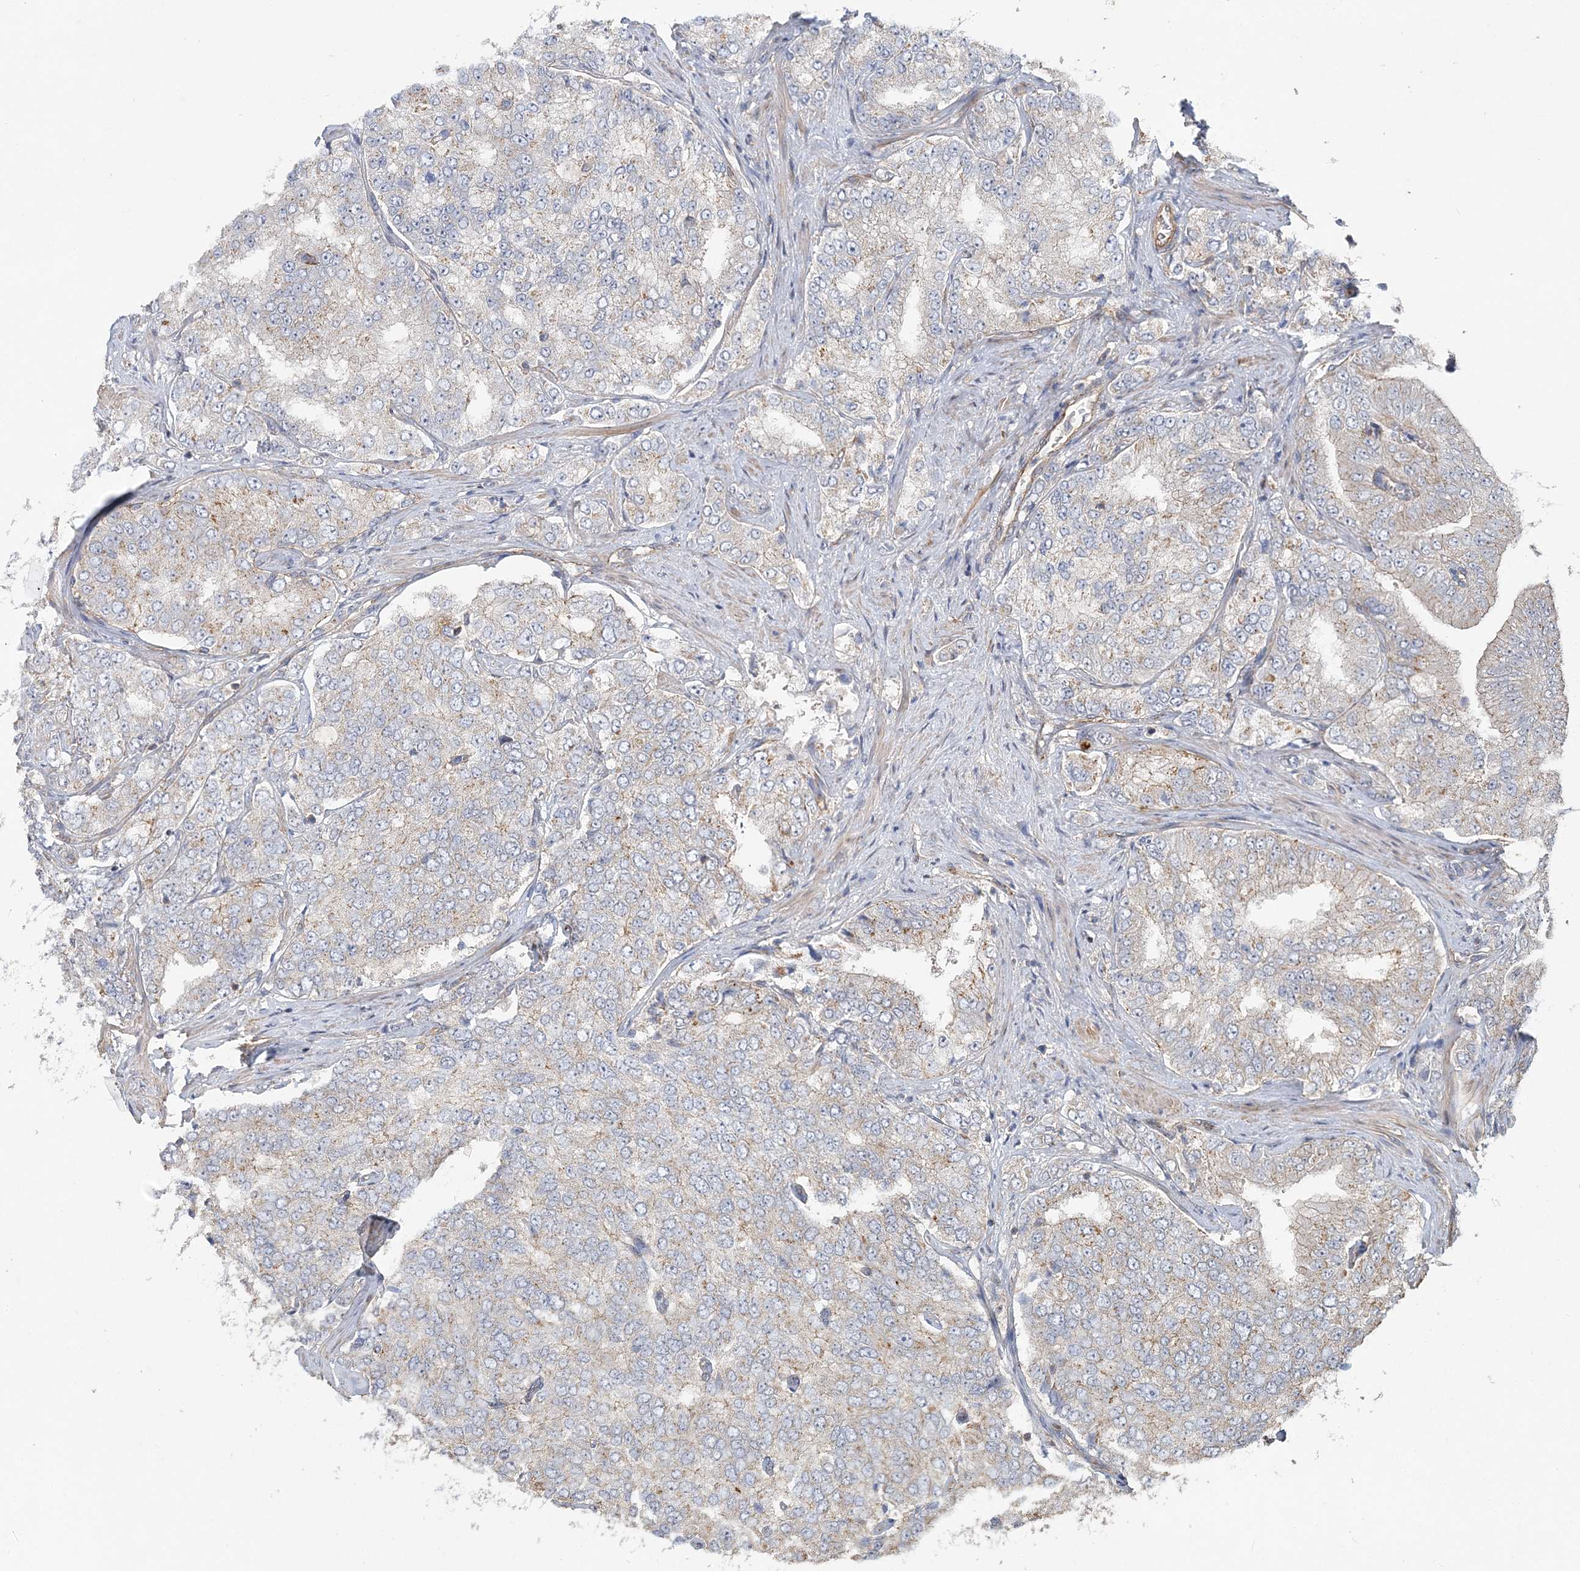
{"staining": {"intensity": "weak", "quantity": "<25%", "location": "cytoplasmic/membranous"}, "tissue": "prostate cancer", "cell_type": "Tumor cells", "image_type": "cancer", "snomed": [{"axis": "morphology", "description": "Adenocarcinoma, High grade"}, {"axis": "topography", "description": "Prostate"}], "caption": "The image demonstrates no significant staining in tumor cells of prostate high-grade adenocarcinoma.", "gene": "MAT2B", "patient": {"sex": "male", "age": 58}}